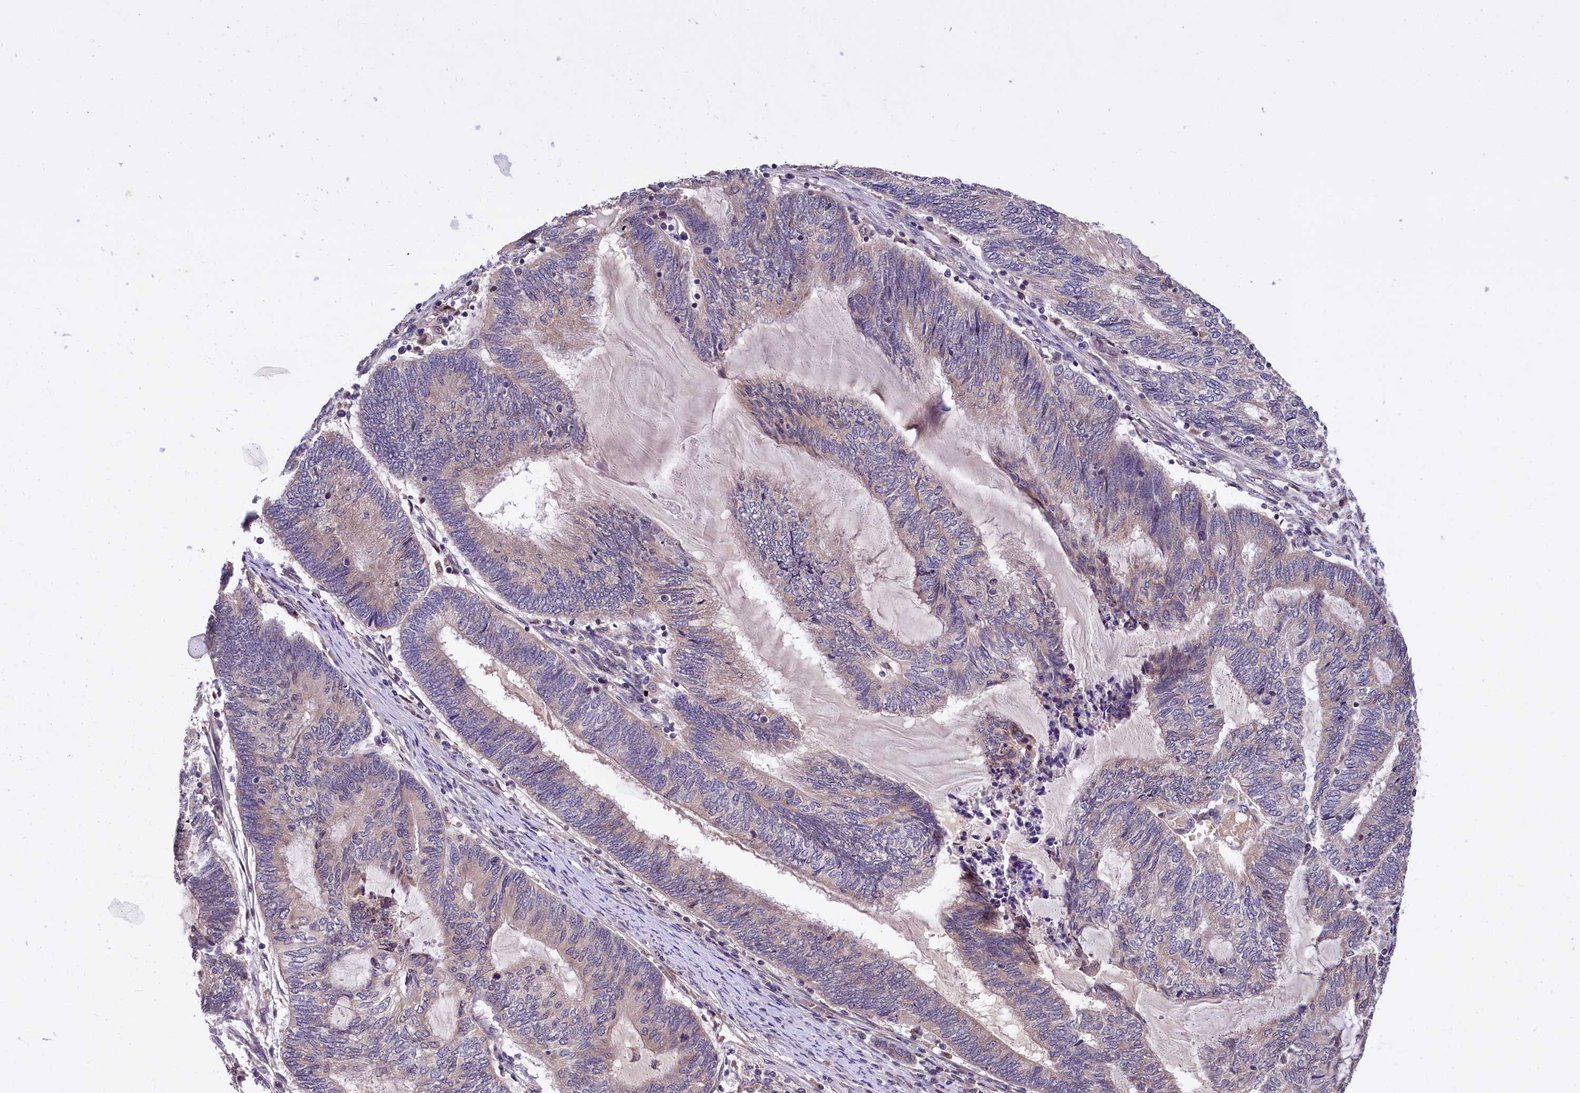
{"staining": {"intensity": "weak", "quantity": "<25%", "location": "cytoplasmic/membranous"}, "tissue": "endometrial cancer", "cell_type": "Tumor cells", "image_type": "cancer", "snomed": [{"axis": "morphology", "description": "Adenocarcinoma, NOS"}, {"axis": "topography", "description": "Uterus"}, {"axis": "topography", "description": "Endometrium"}], "caption": "Tumor cells are negative for protein expression in human endometrial cancer. The staining was performed using DAB to visualize the protein expression in brown, while the nuclei were stained in blue with hematoxylin (Magnification: 20x).", "gene": "SUPV3L1", "patient": {"sex": "female", "age": 70}}